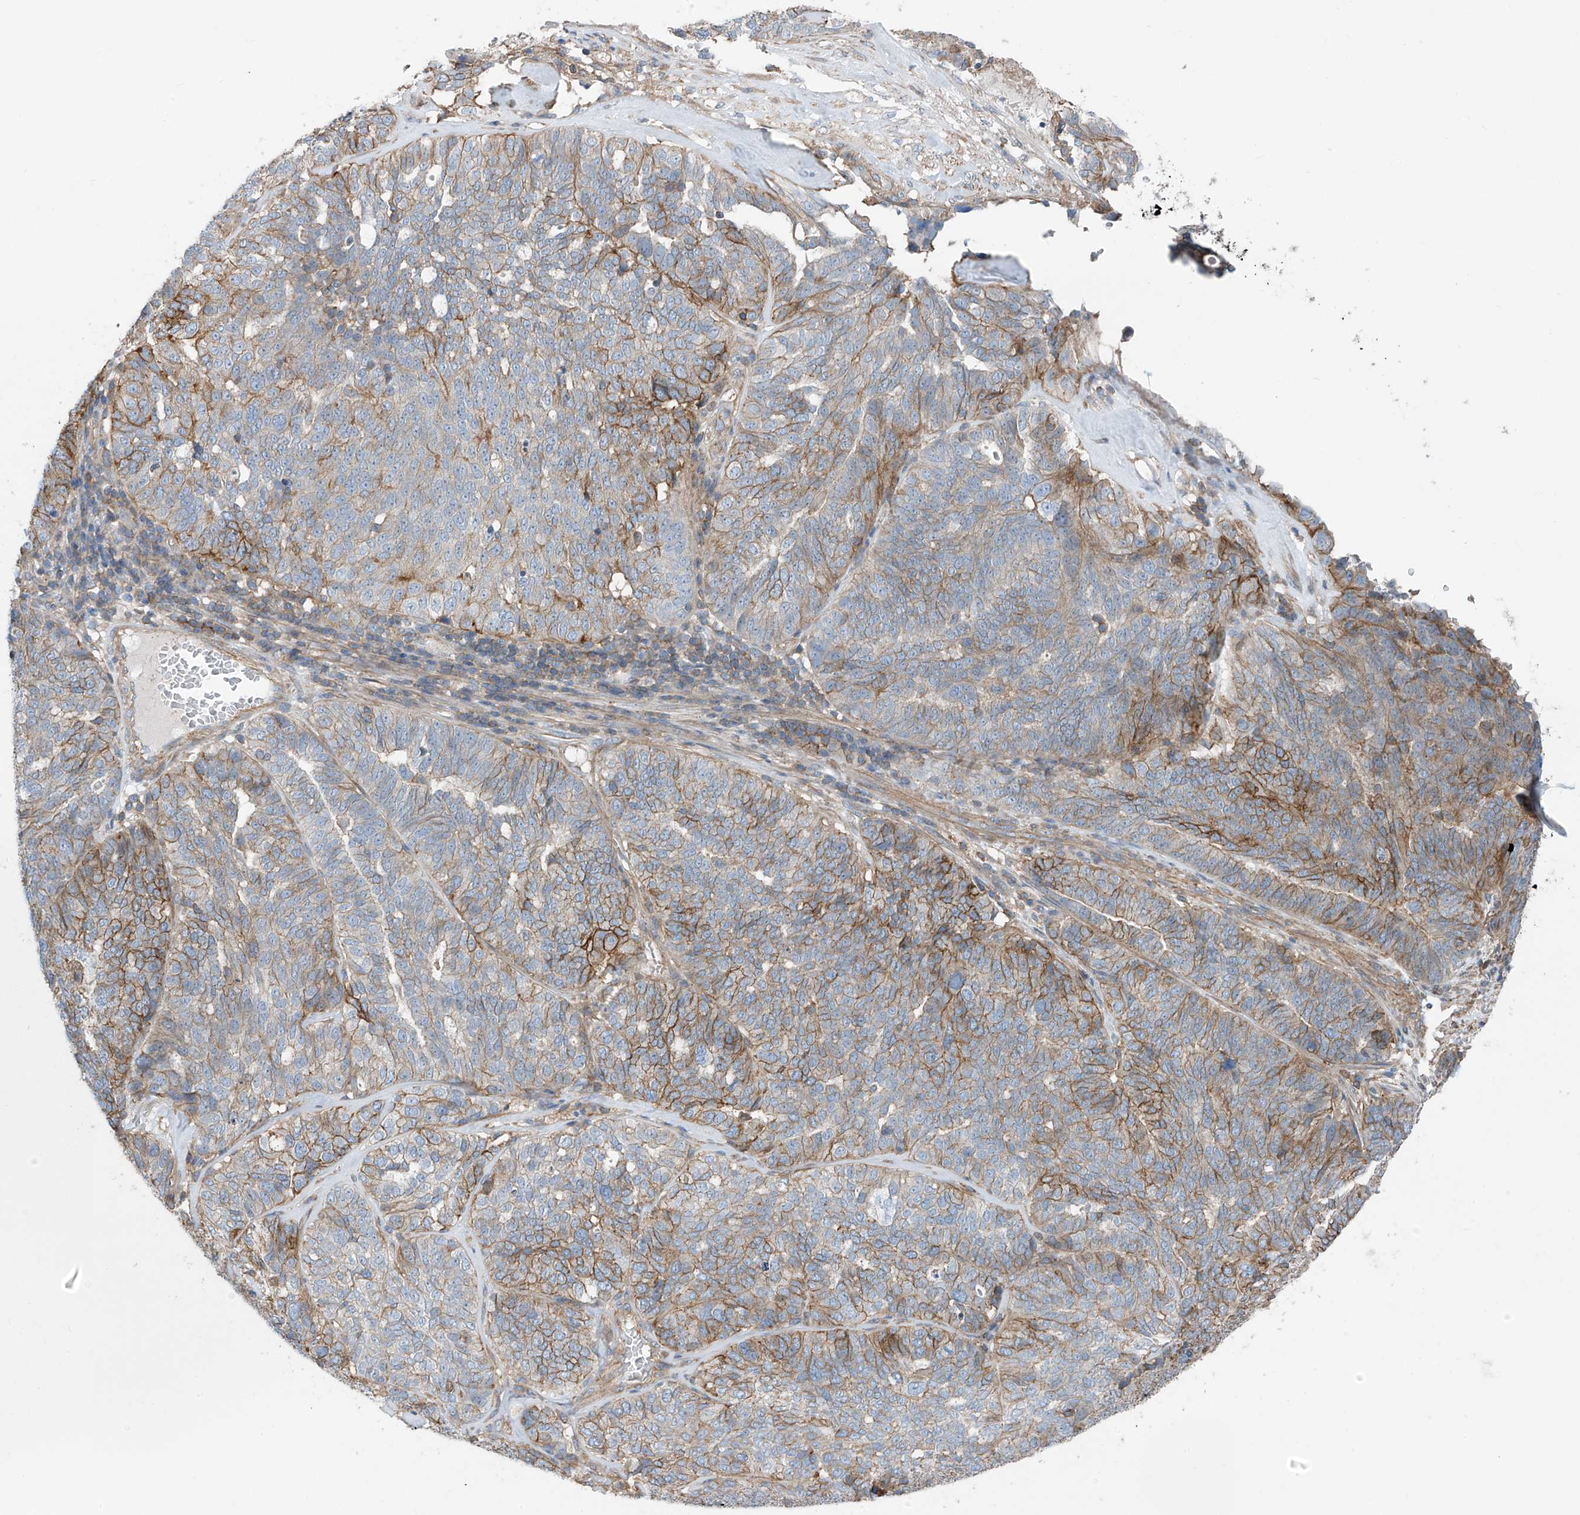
{"staining": {"intensity": "moderate", "quantity": "25%-75%", "location": "cytoplasmic/membranous"}, "tissue": "ovarian cancer", "cell_type": "Tumor cells", "image_type": "cancer", "snomed": [{"axis": "morphology", "description": "Cystadenocarcinoma, serous, NOS"}, {"axis": "topography", "description": "Ovary"}], "caption": "Ovarian serous cystadenocarcinoma was stained to show a protein in brown. There is medium levels of moderate cytoplasmic/membranous expression in about 25%-75% of tumor cells. Ihc stains the protein of interest in brown and the nuclei are stained blue.", "gene": "SLC1A5", "patient": {"sex": "female", "age": 59}}